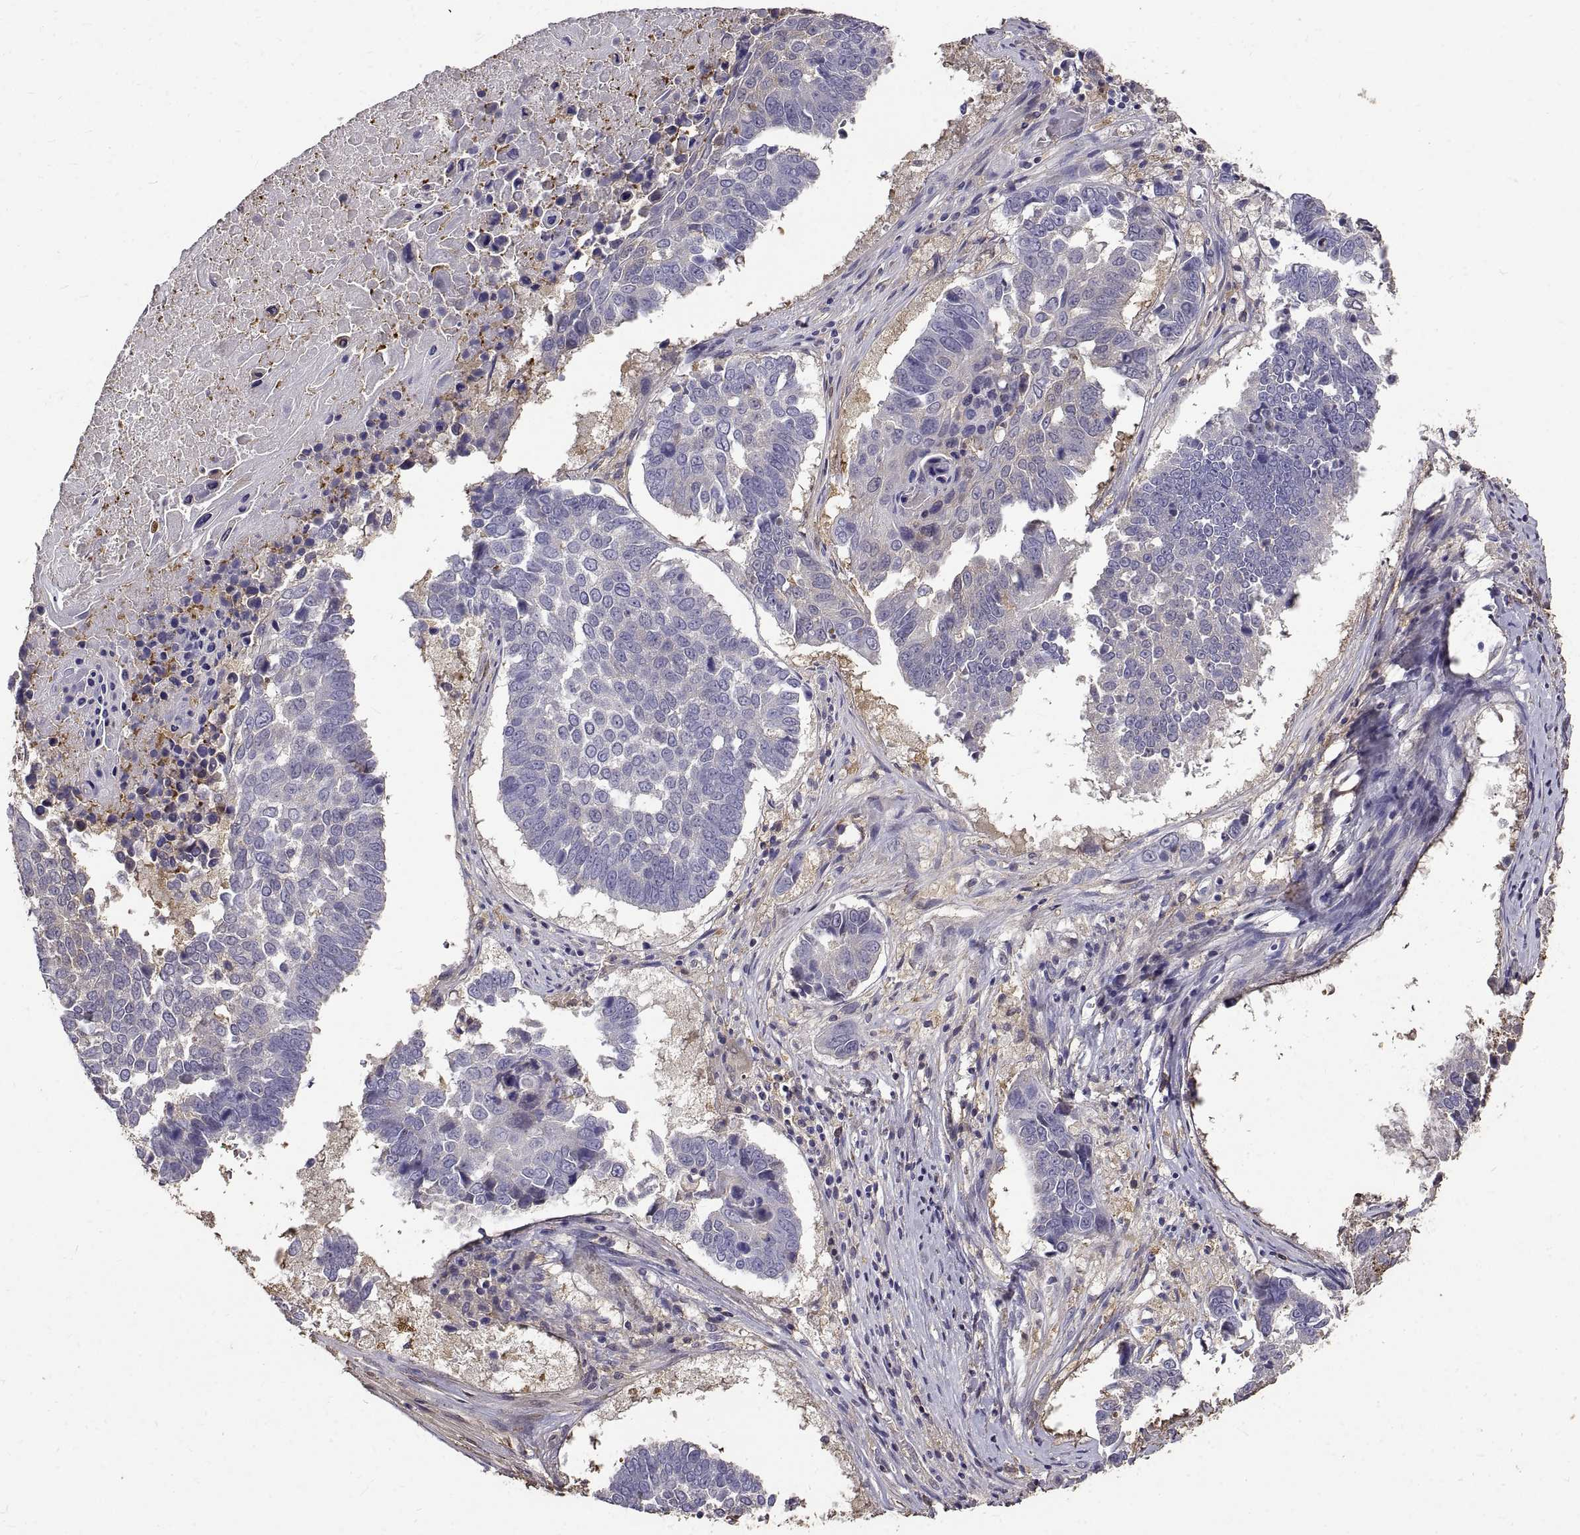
{"staining": {"intensity": "negative", "quantity": "none", "location": "none"}, "tissue": "lung cancer", "cell_type": "Tumor cells", "image_type": "cancer", "snomed": [{"axis": "morphology", "description": "Squamous cell carcinoma, NOS"}, {"axis": "topography", "description": "Lung"}], "caption": "DAB (3,3'-diaminobenzidine) immunohistochemical staining of human squamous cell carcinoma (lung) exhibits no significant staining in tumor cells.", "gene": "PEA15", "patient": {"sex": "male", "age": 73}}